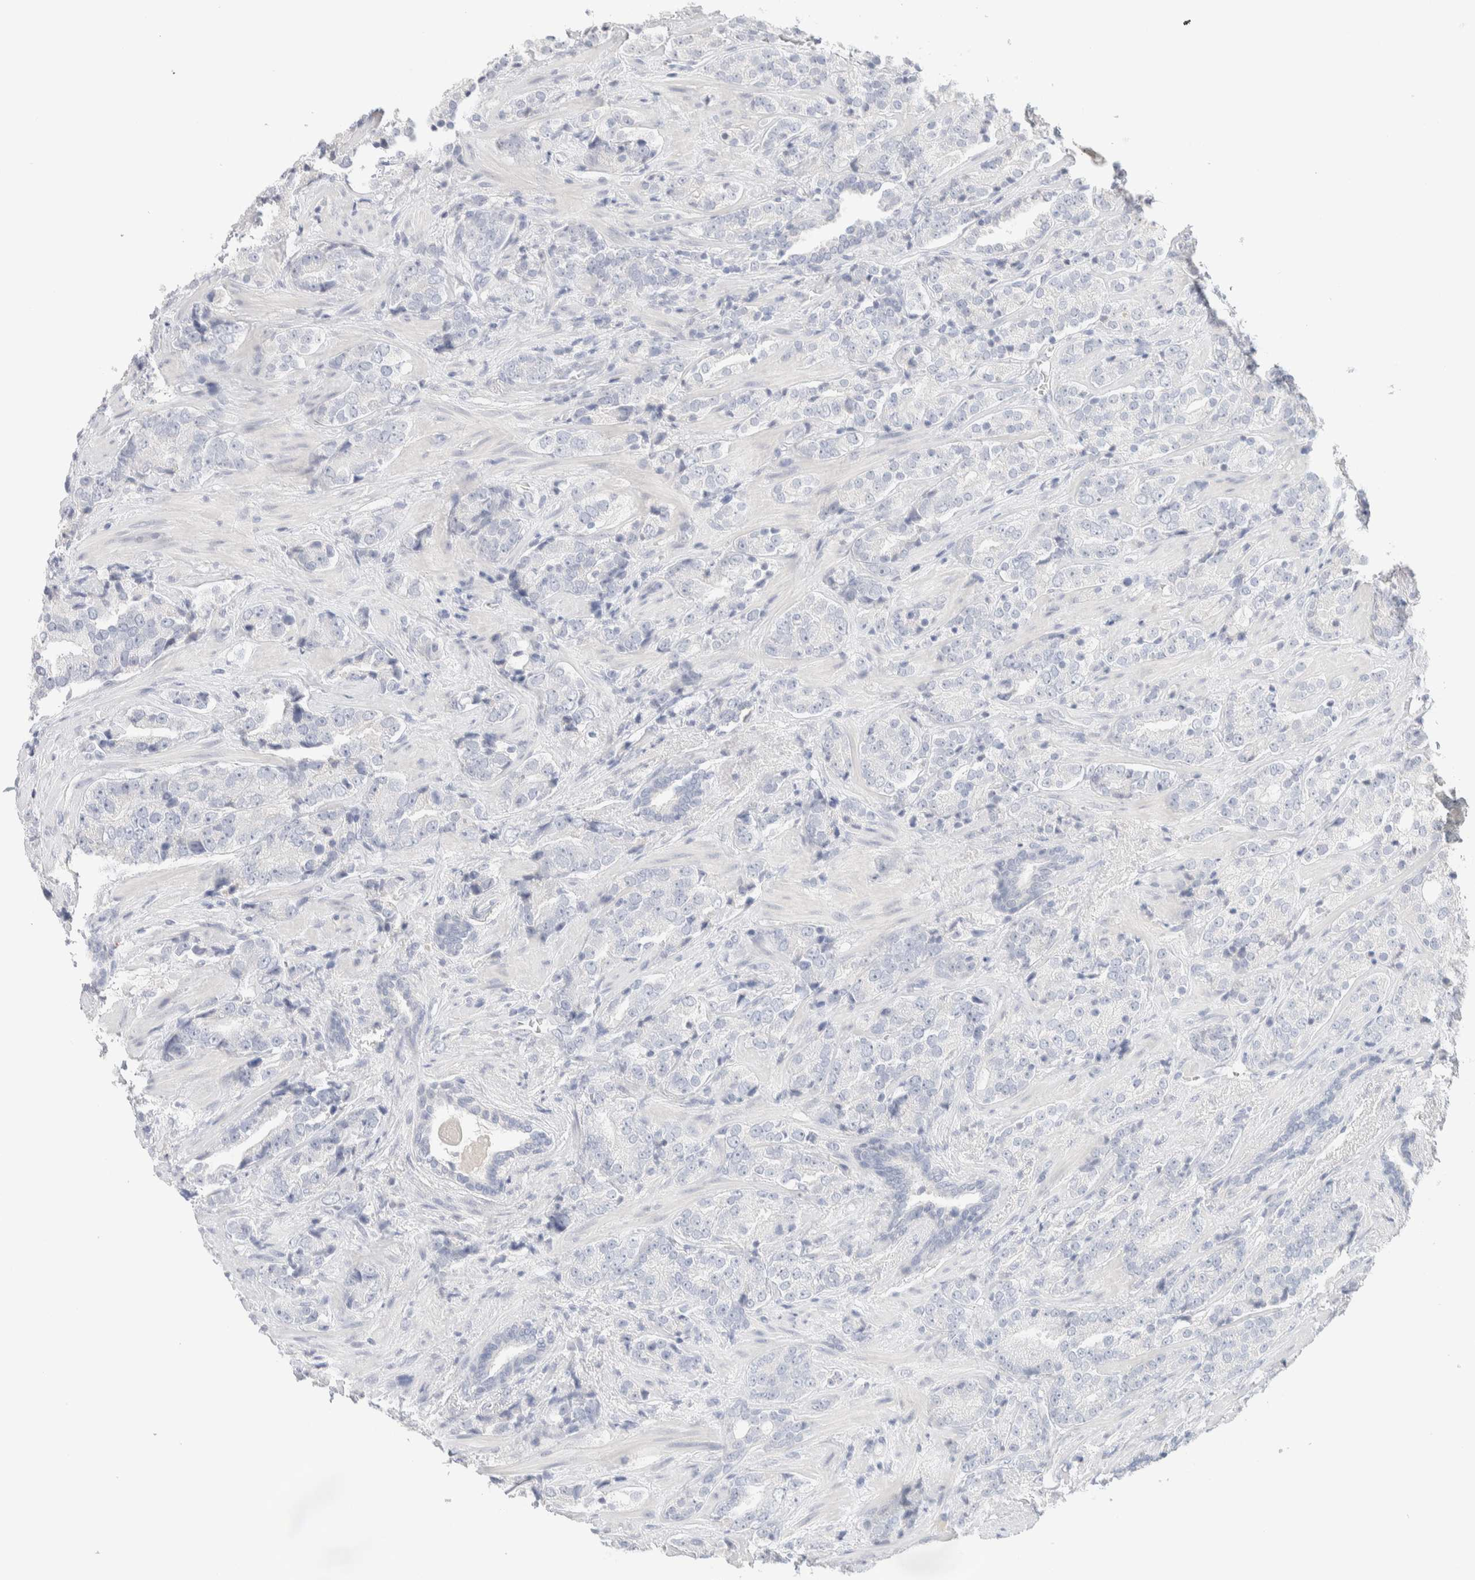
{"staining": {"intensity": "negative", "quantity": "none", "location": "none"}, "tissue": "prostate cancer", "cell_type": "Tumor cells", "image_type": "cancer", "snomed": [{"axis": "morphology", "description": "Adenocarcinoma, High grade"}, {"axis": "topography", "description": "Prostate"}], "caption": "This is a histopathology image of immunohistochemistry (IHC) staining of adenocarcinoma (high-grade) (prostate), which shows no staining in tumor cells.", "gene": "RIDA", "patient": {"sex": "male", "age": 71}}